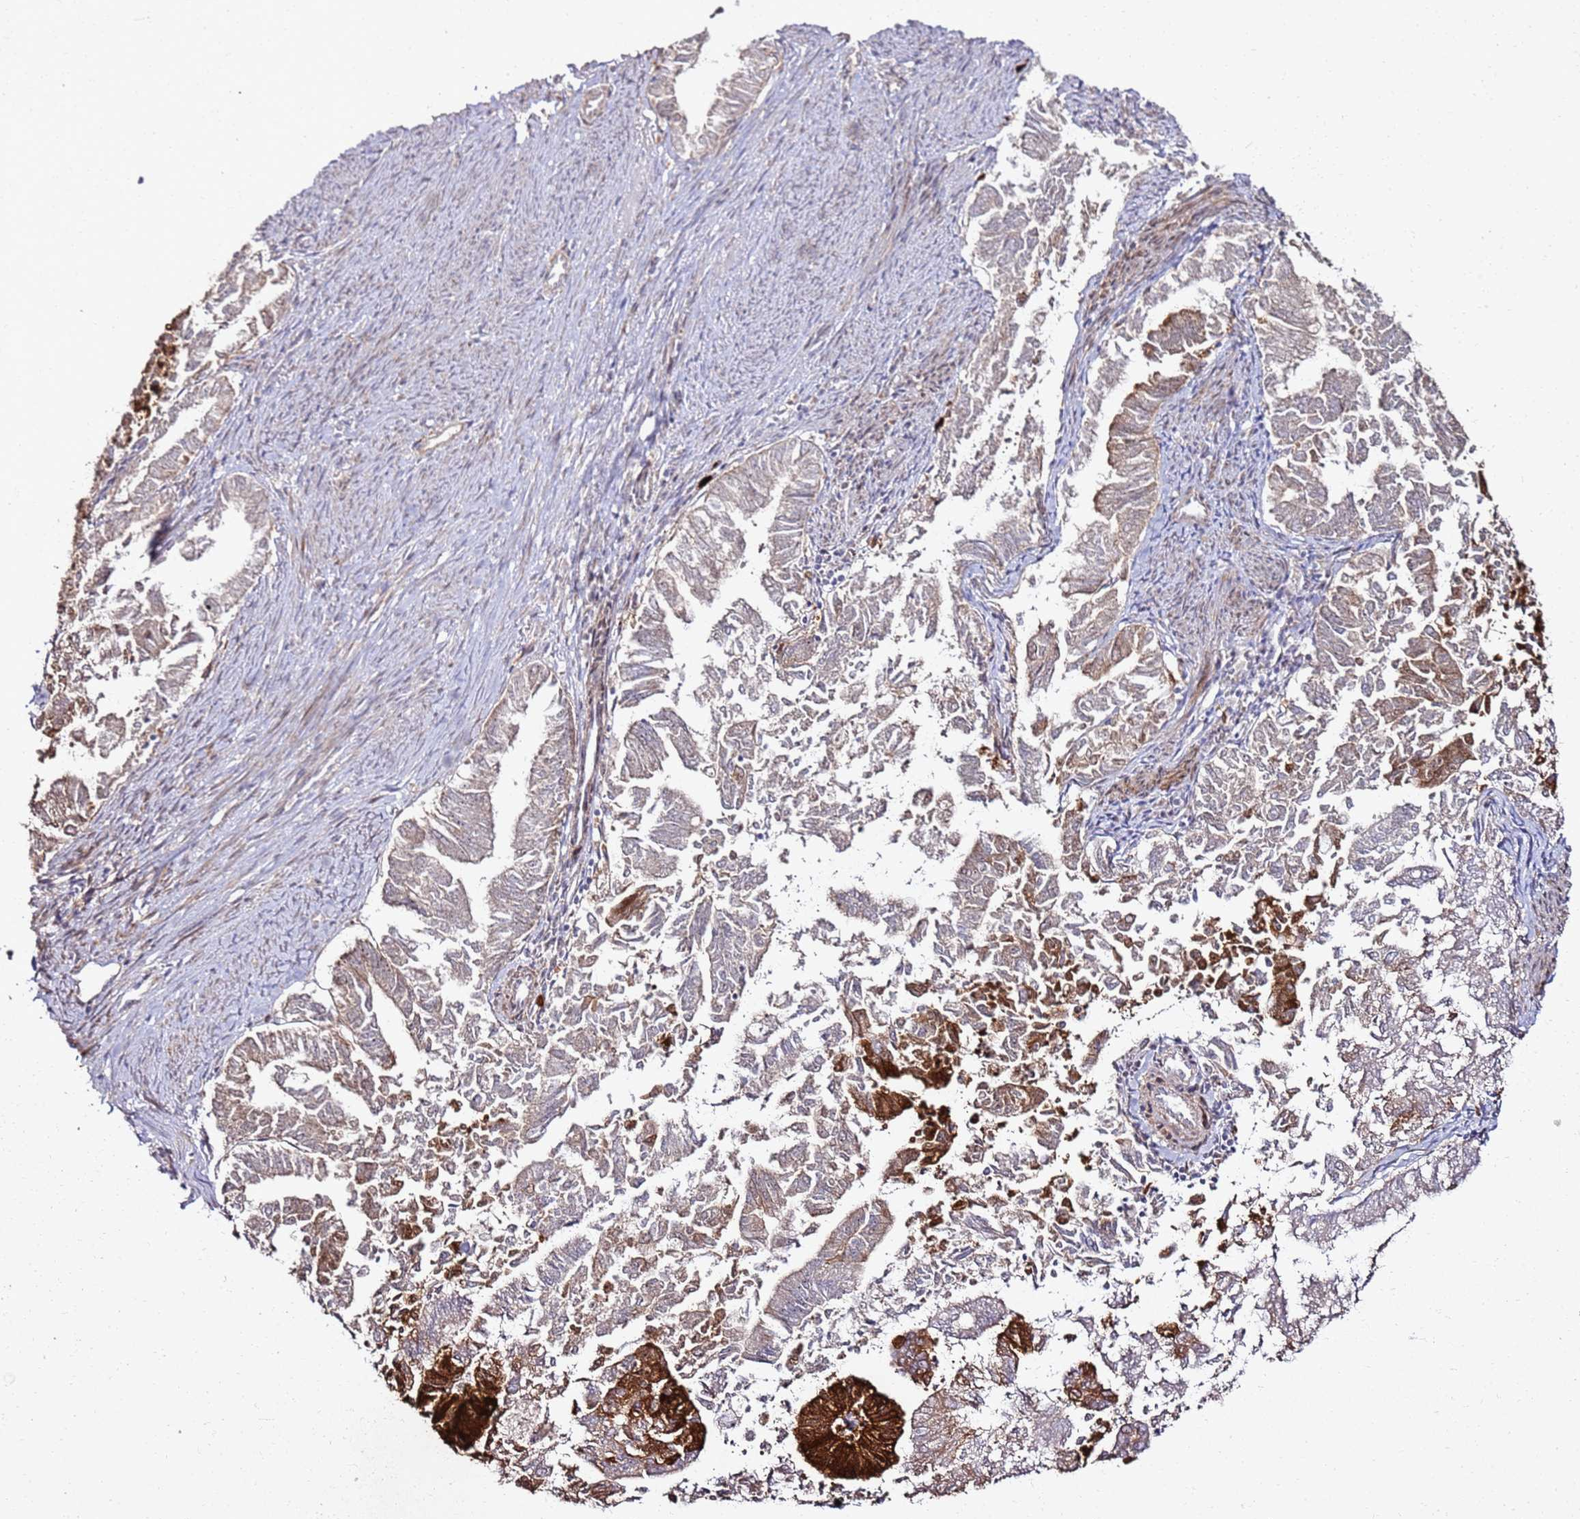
{"staining": {"intensity": "strong", "quantity": "<25%", "location": "cytoplasmic/membranous,nuclear"}, "tissue": "endometrial cancer", "cell_type": "Tumor cells", "image_type": "cancer", "snomed": [{"axis": "morphology", "description": "Adenocarcinoma, NOS"}, {"axis": "topography", "description": "Endometrium"}], "caption": "Immunohistochemical staining of adenocarcinoma (endometrial) exhibits medium levels of strong cytoplasmic/membranous and nuclear protein positivity in about <25% of tumor cells.", "gene": "CNPY1", "patient": {"sex": "female", "age": 79}}